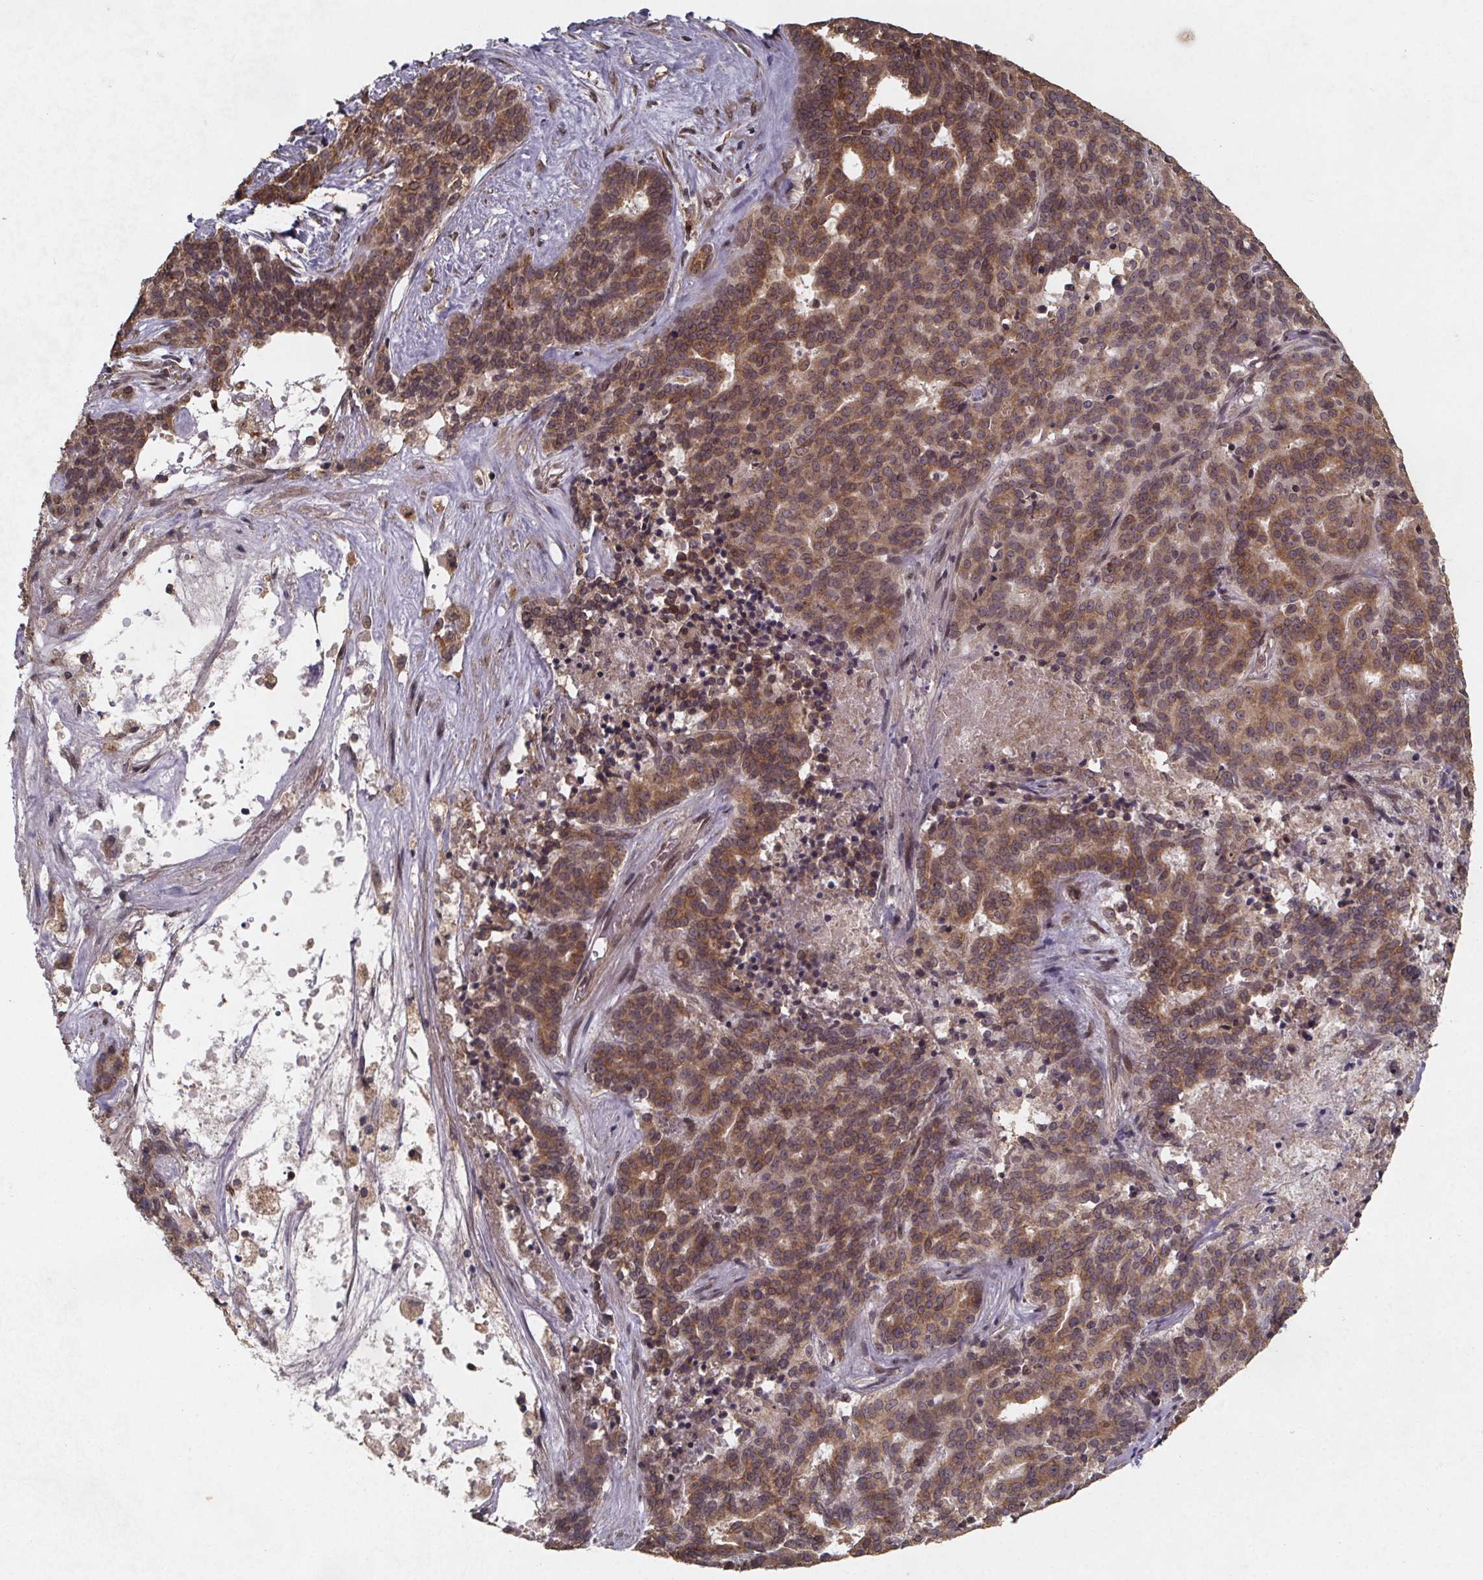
{"staining": {"intensity": "moderate", "quantity": ">75%", "location": "cytoplasmic/membranous"}, "tissue": "liver cancer", "cell_type": "Tumor cells", "image_type": "cancer", "snomed": [{"axis": "morphology", "description": "Cholangiocarcinoma"}, {"axis": "topography", "description": "Liver"}], "caption": "The histopathology image displays immunohistochemical staining of liver cancer (cholangiocarcinoma). There is moderate cytoplasmic/membranous staining is present in approximately >75% of tumor cells. (Stains: DAB in brown, nuclei in blue, Microscopy: brightfield microscopy at high magnification).", "gene": "PIERCE2", "patient": {"sex": "female", "age": 47}}